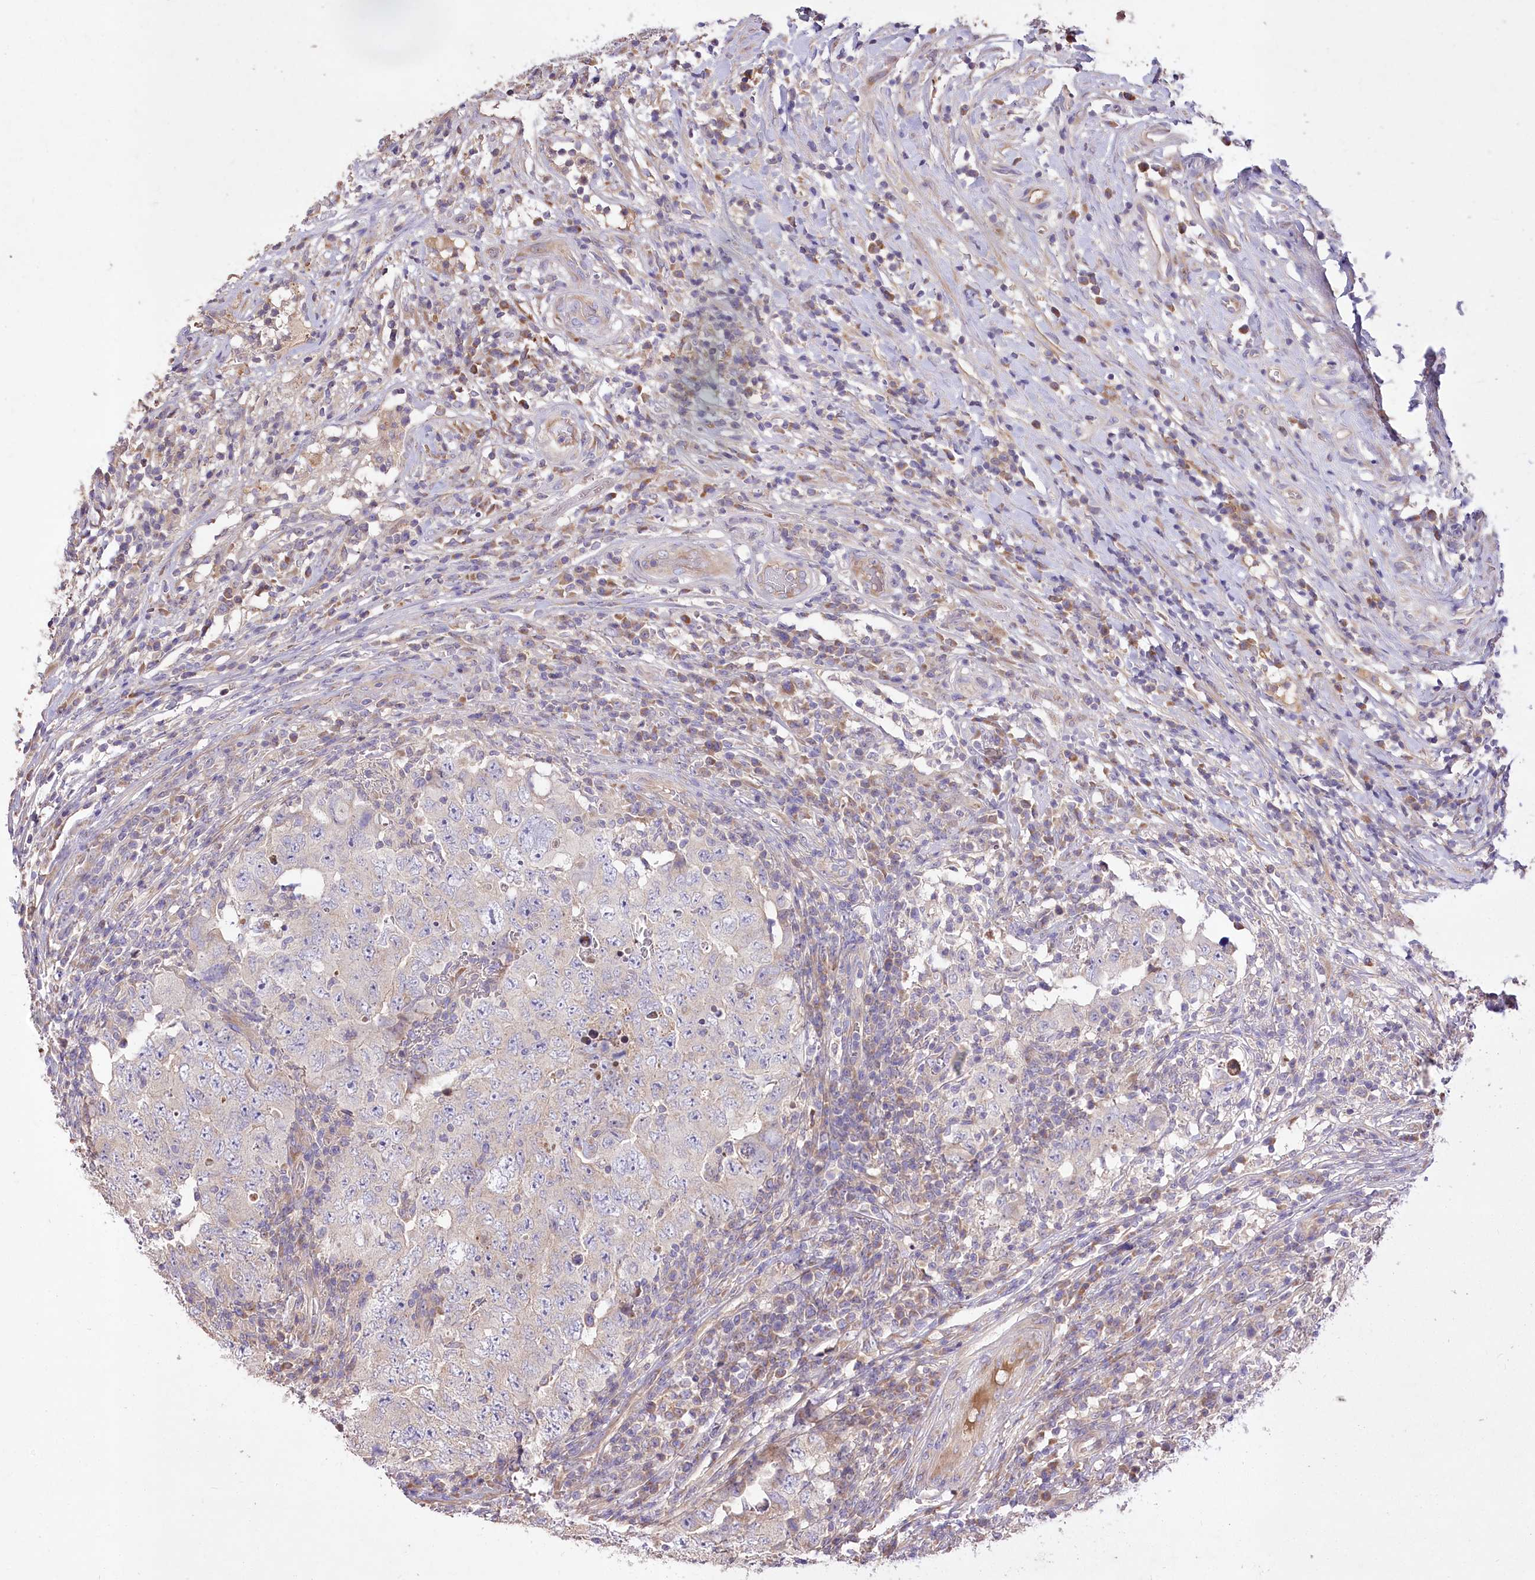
{"staining": {"intensity": "weak", "quantity": "<25%", "location": "cytoplasmic/membranous"}, "tissue": "testis cancer", "cell_type": "Tumor cells", "image_type": "cancer", "snomed": [{"axis": "morphology", "description": "Carcinoma, Embryonal, NOS"}, {"axis": "topography", "description": "Testis"}], "caption": "IHC histopathology image of human embryonal carcinoma (testis) stained for a protein (brown), which exhibits no expression in tumor cells.", "gene": "PBLD", "patient": {"sex": "male", "age": 26}}